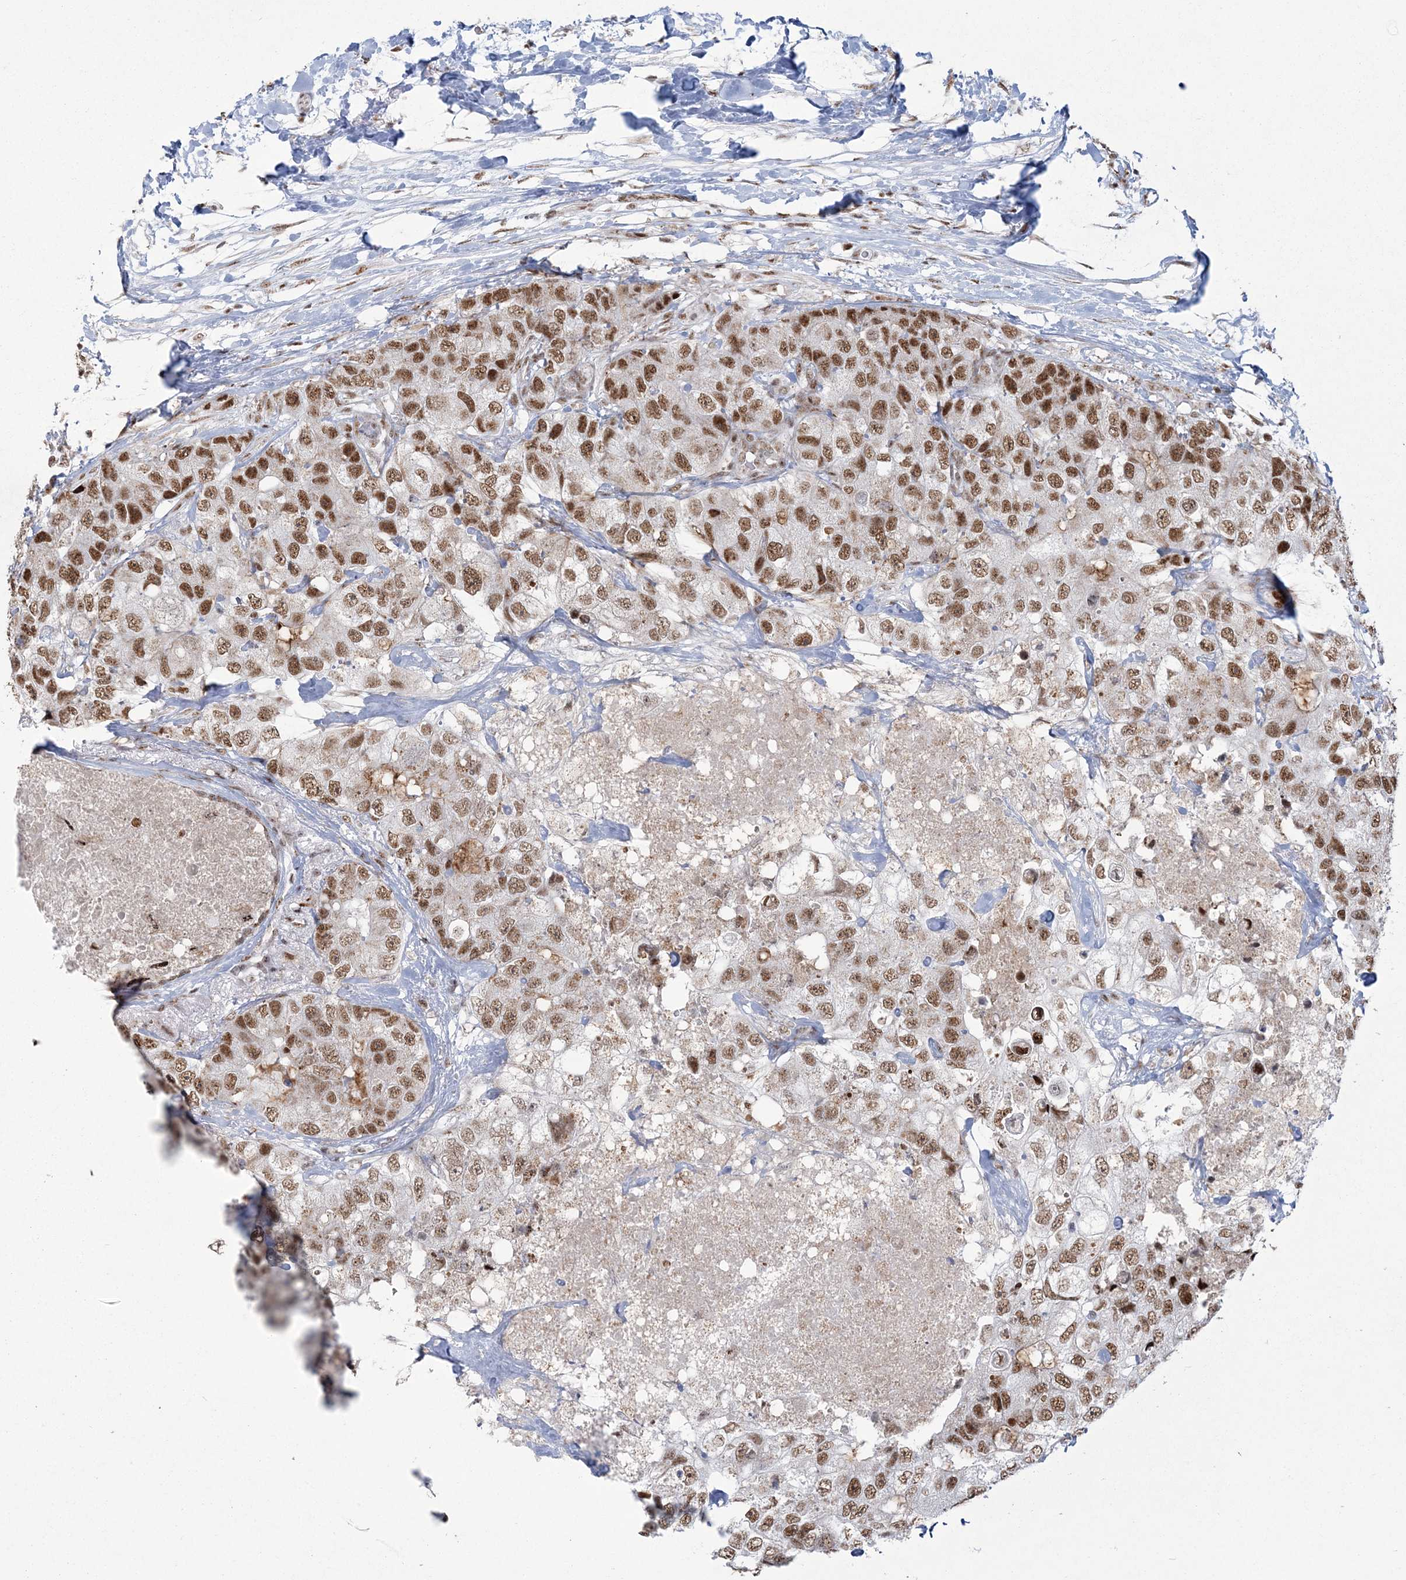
{"staining": {"intensity": "moderate", "quantity": ">75%", "location": "nuclear"}, "tissue": "breast cancer", "cell_type": "Tumor cells", "image_type": "cancer", "snomed": [{"axis": "morphology", "description": "Duct carcinoma"}, {"axis": "topography", "description": "Breast"}], "caption": "Immunohistochemistry (IHC) of human breast invasive ductal carcinoma reveals medium levels of moderate nuclear positivity in approximately >75% of tumor cells. (brown staining indicates protein expression, while blue staining denotes nuclei).", "gene": "RBM17", "patient": {"sex": "female", "age": 62}}